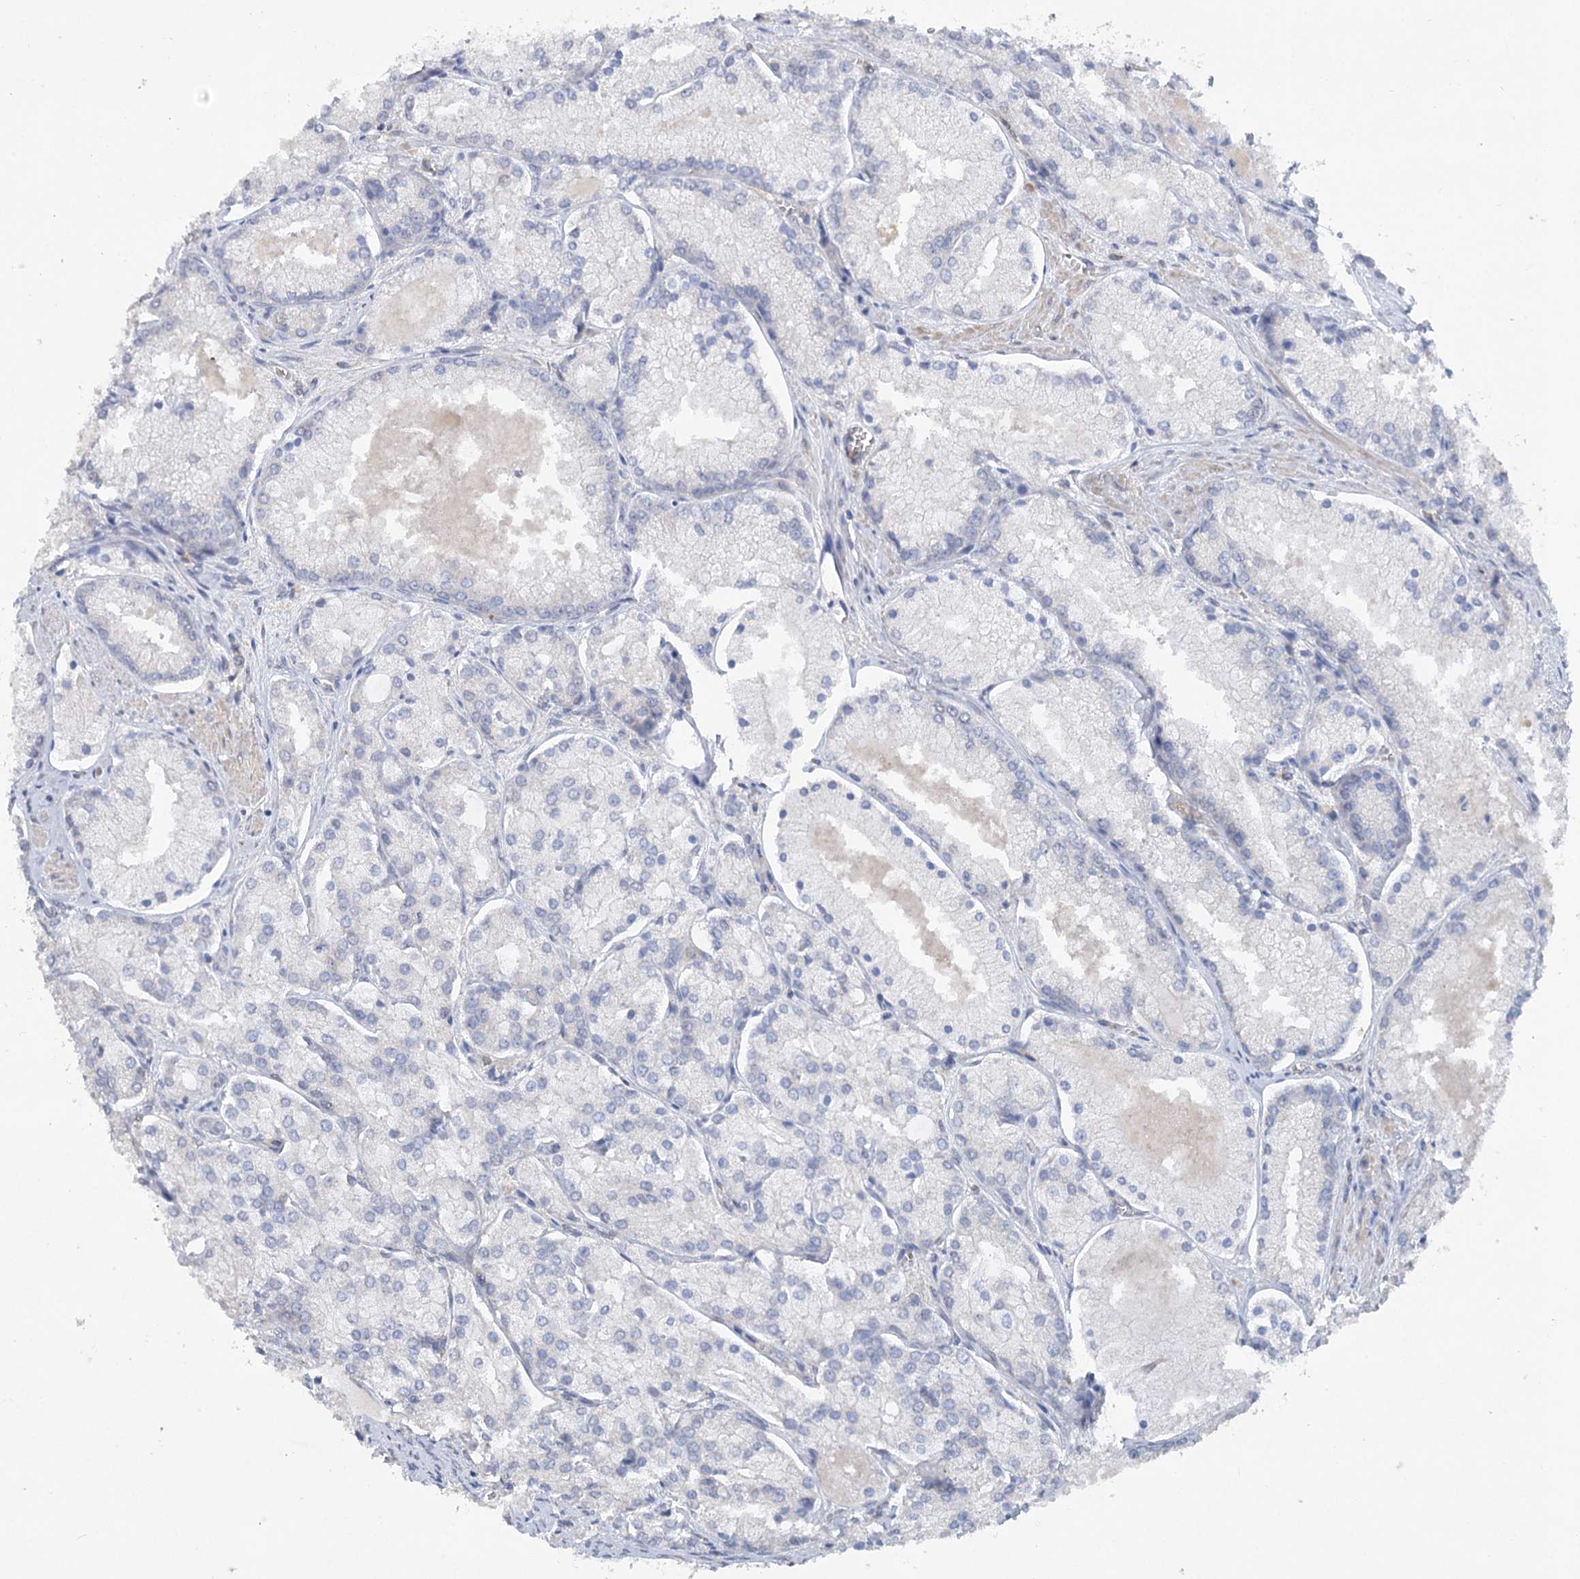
{"staining": {"intensity": "negative", "quantity": "none", "location": "none"}, "tissue": "prostate cancer", "cell_type": "Tumor cells", "image_type": "cancer", "snomed": [{"axis": "morphology", "description": "Adenocarcinoma, Low grade"}, {"axis": "topography", "description": "Prostate"}], "caption": "This histopathology image is of prostate low-grade adenocarcinoma stained with IHC to label a protein in brown with the nuclei are counter-stained blue. There is no positivity in tumor cells.", "gene": "TRAF3IP1", "patient": {"sex": "male", "age": 74}}